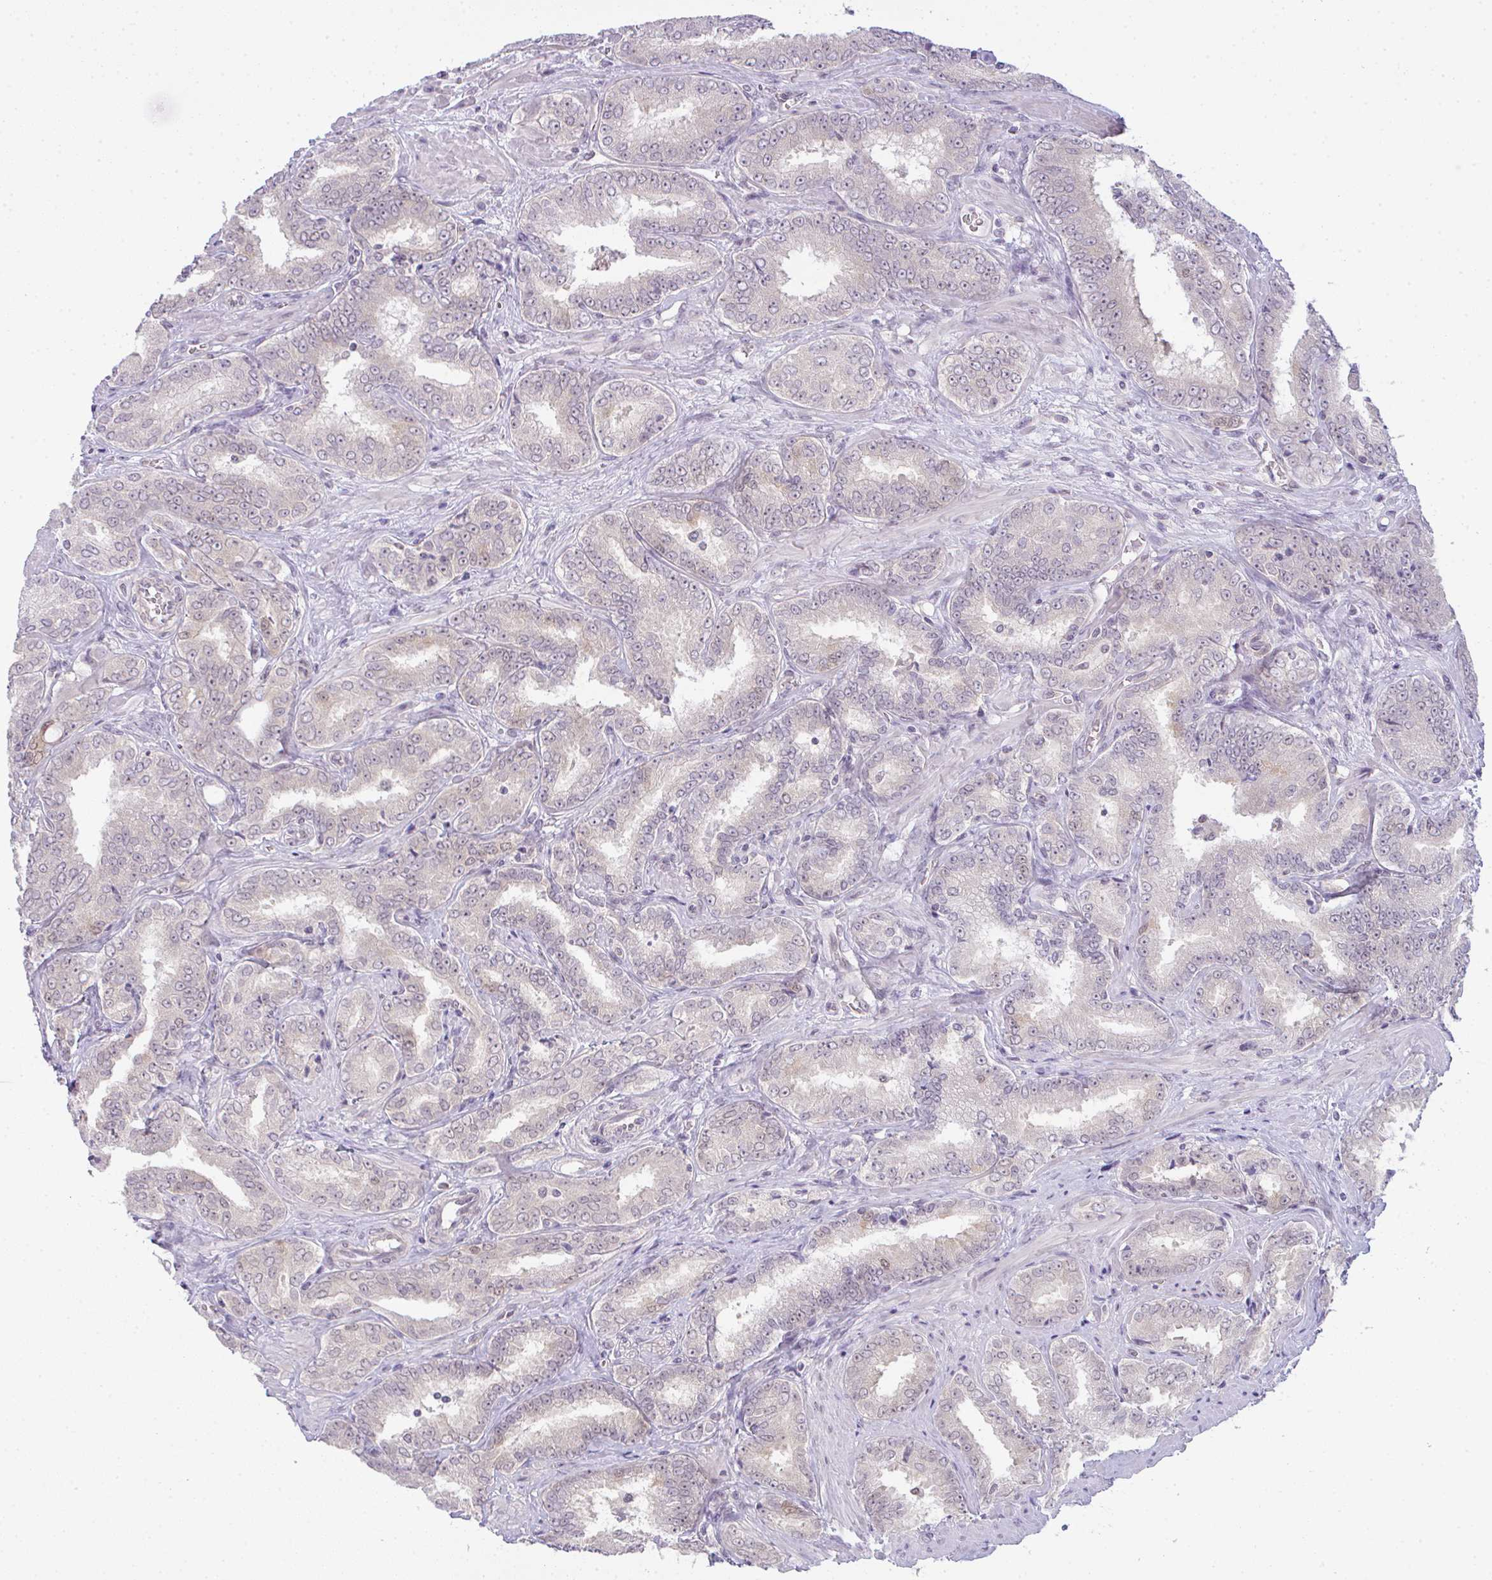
{"staining": {"intensity": "negative", "quantity": "none", "location": "none"}, "tissue": "prostate cancer", "cell_type": "Tumor cells", "image_type": "cancer", "snomed": [{"axis": "morphology", "description": "Adenocarcinoma, High grade"}, {"axis": "topography", "description": "Prostate"}], "caption": "This is an IHC image of prostate high-grade adenocarcinoma. There is no expression in tumor cells.", "gene": "CSE1L", "patient": {"sex": "male", "age": 72}}